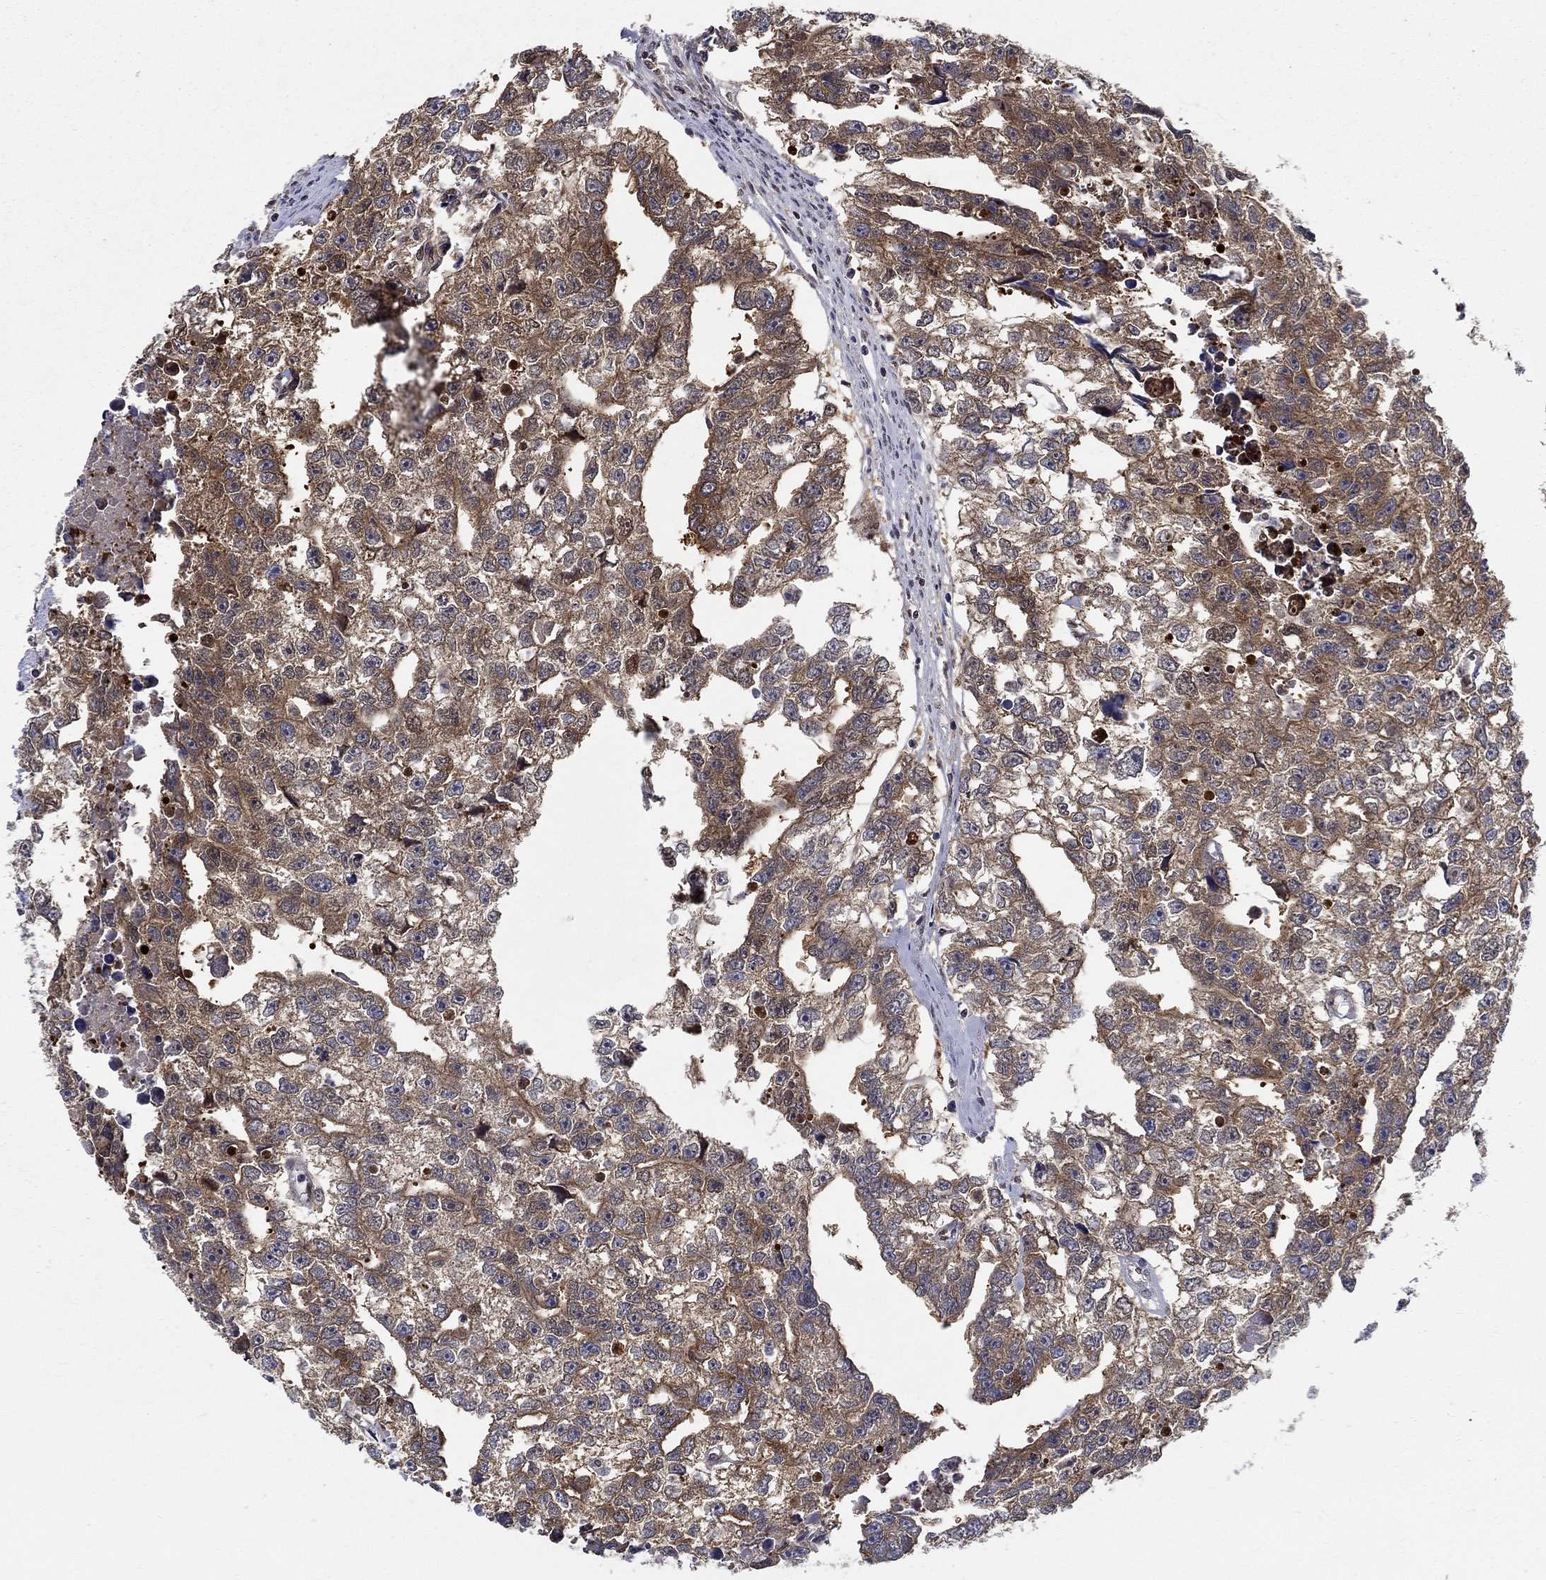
{"staining": {"intensity": "moderate", "quantity": "25%-75%", "location": "cytoplasmic/membranous"}, "tissue": "testis cancer", "cell_type": "Tumor cells", "image_type": "cancer", "snomed": [{"axis": "morphology", "description": "Carcinoma, Embryonal, NOS"}, {"axis": "morphology", "description": "Teratoma, malignant, NOS"}, {"axis": "topography", "description": "Testis"}], "caption": "Testis cancer stained with DAB (3,3'-diaminobenzidine) immunohistochemistry (IHC) exhibits medium levels of moderate cytoplasmic/membranous expression in approximately 25%-75% of tumor cells. Nuclei are stained in blue.", "gene": "ZNF594", "patient": {"sex": "male", "age": 44}}